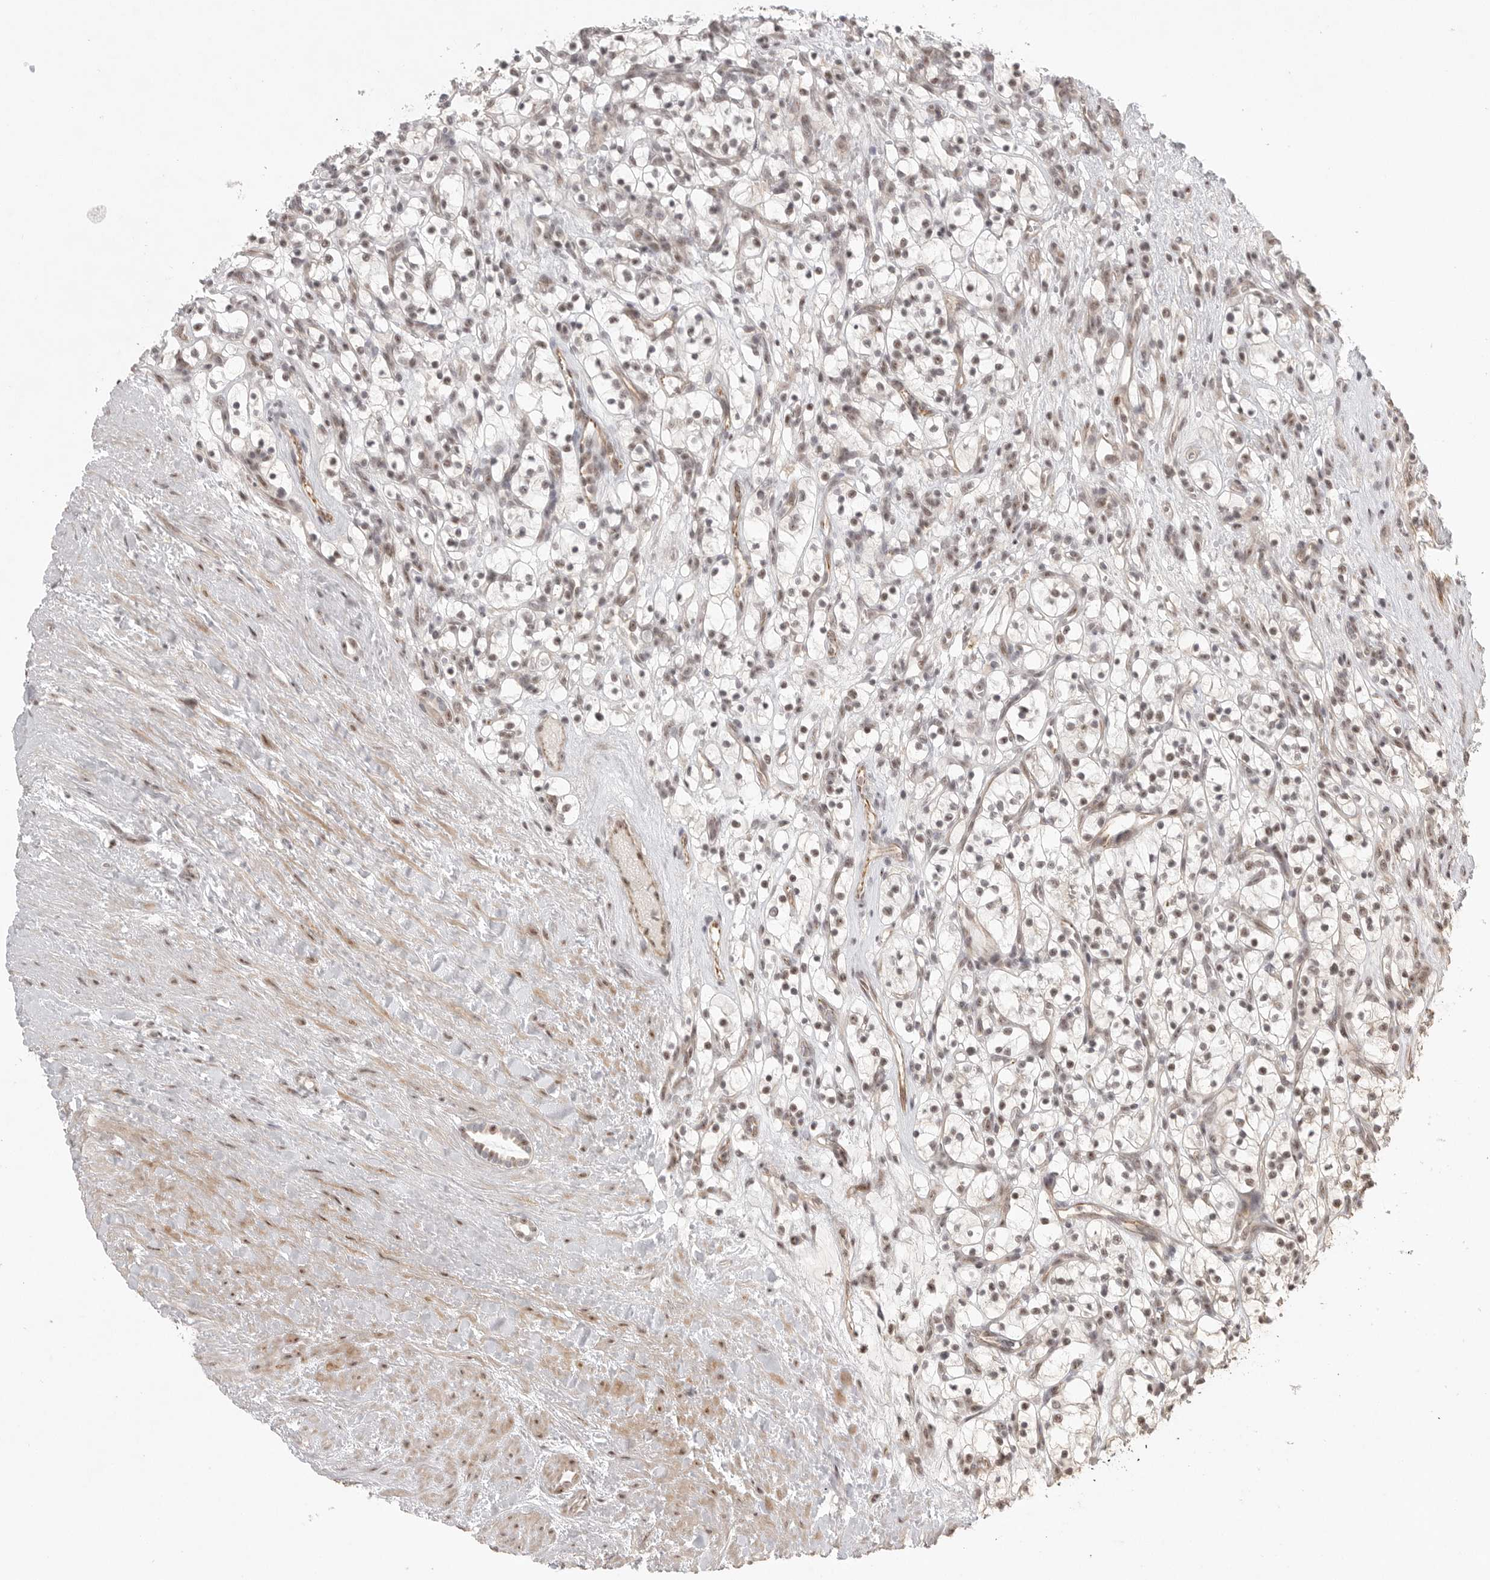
{"staining": {"intensity": "negative", "quantity": "none", "location": "none"}, "tissue": "renal cancer", "cell_type": "Tumor cells", "image_type": "cancer", "snomed": [{"axis": "morphology", "description": "Adenocarcinoma, NOS"}, {"axis": "topography", "description": "Kidney"}], "caption": "The histopathology image exhibits no staining of tumor cells in renal cancer (adenocarcinoma).", "gene": "POMP", "patient": {"sex": "female", "age": 57}}